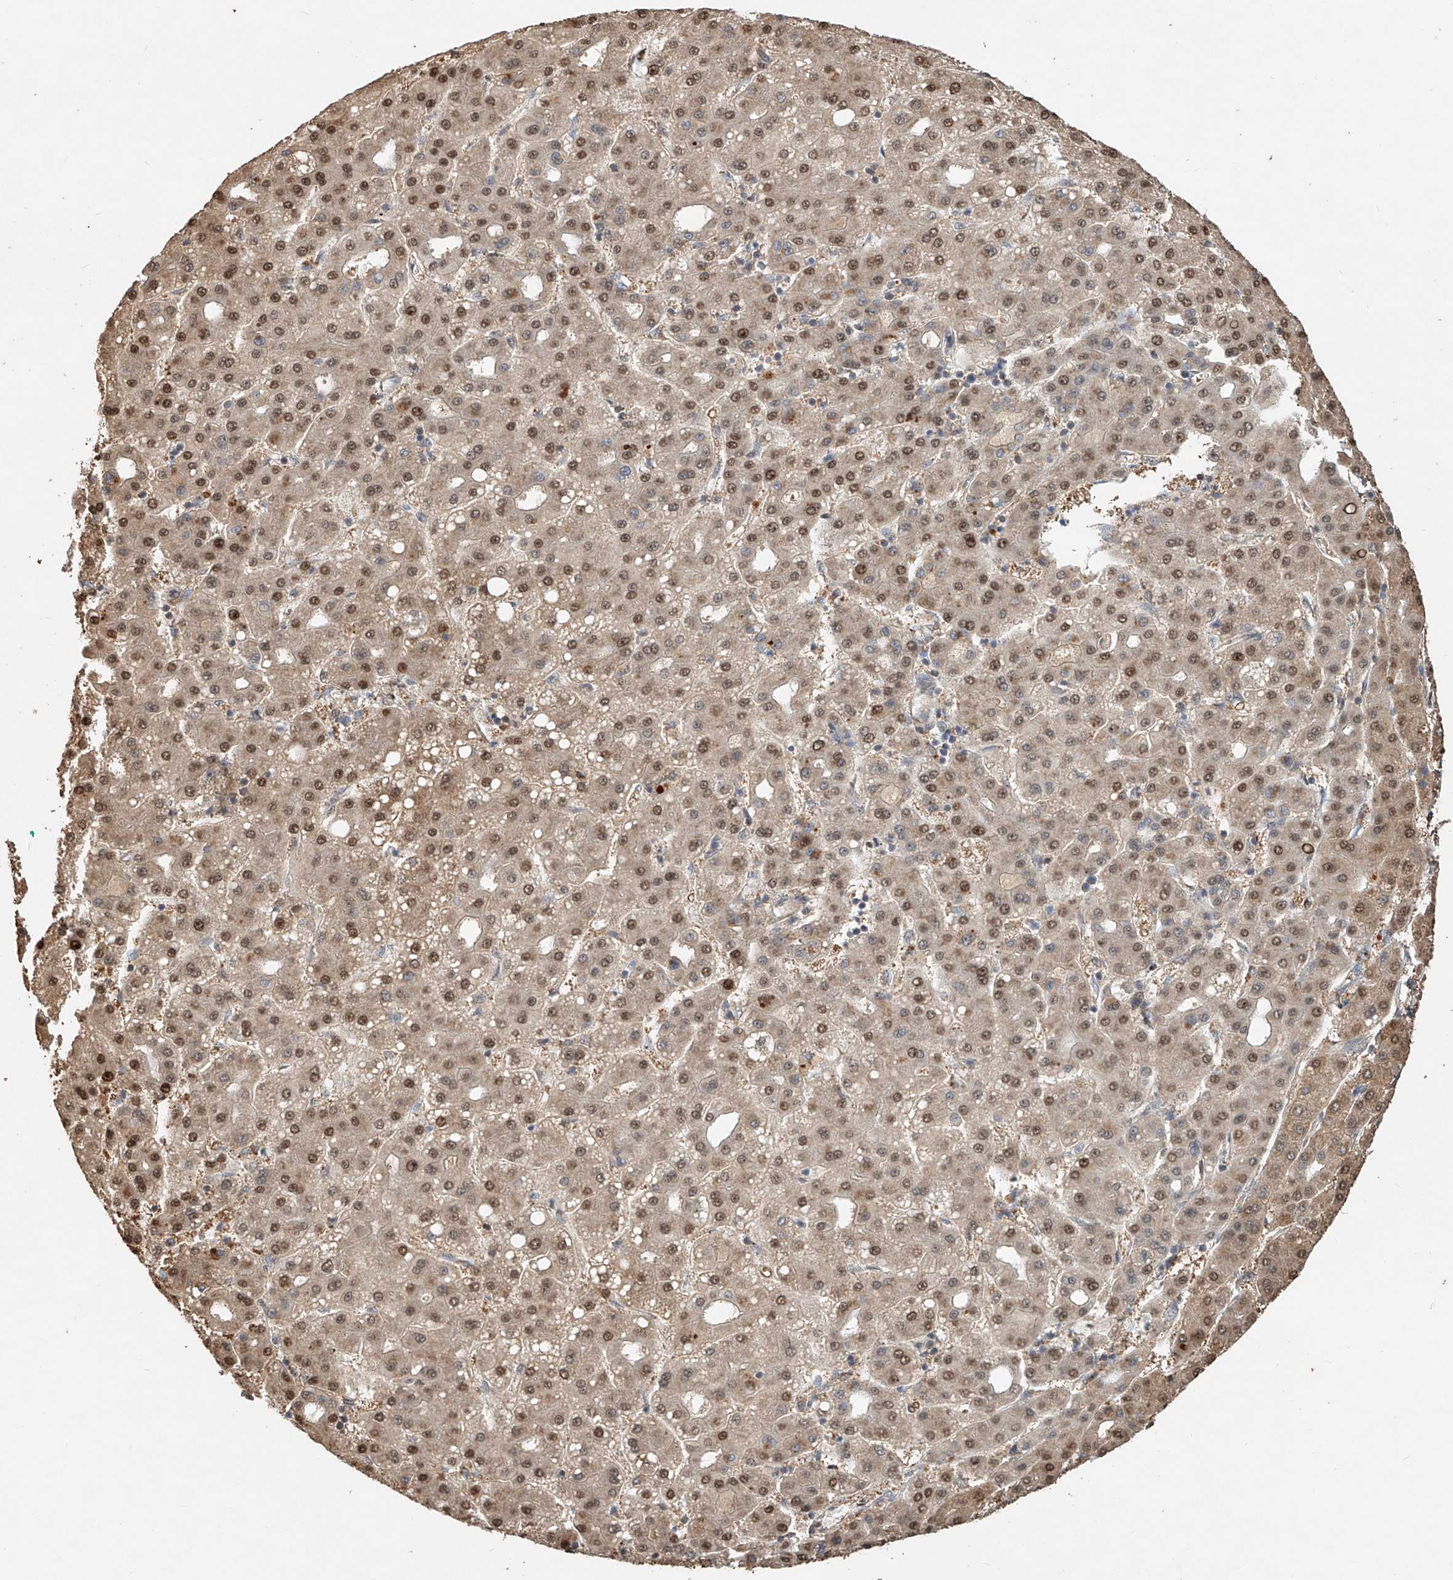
{"staining": {"intensity": "moderate", "quantity": ">75%", "location": "nuclear"}, "tissue": "liver cancer", "cell_type": "Tumor cells", "image_type": "cancer", "snomed": [{"axis": "morphology", "description": "Carcinoma, Hepatocellular, NOS"}, {"axis": "topography", "description": "Liver"}], "caption": "Protein staining by immunohistochemistry (IHC) shows moderate nuclear expression in approximately >75% of tumor cells in liver hepatocellular carcinoma. Immunohistochemistry (ihc) stains the protein in brown and the nuclei are stained blue.", "gene": "RMND1", "patient": {"sex": "male", "age": 65}}